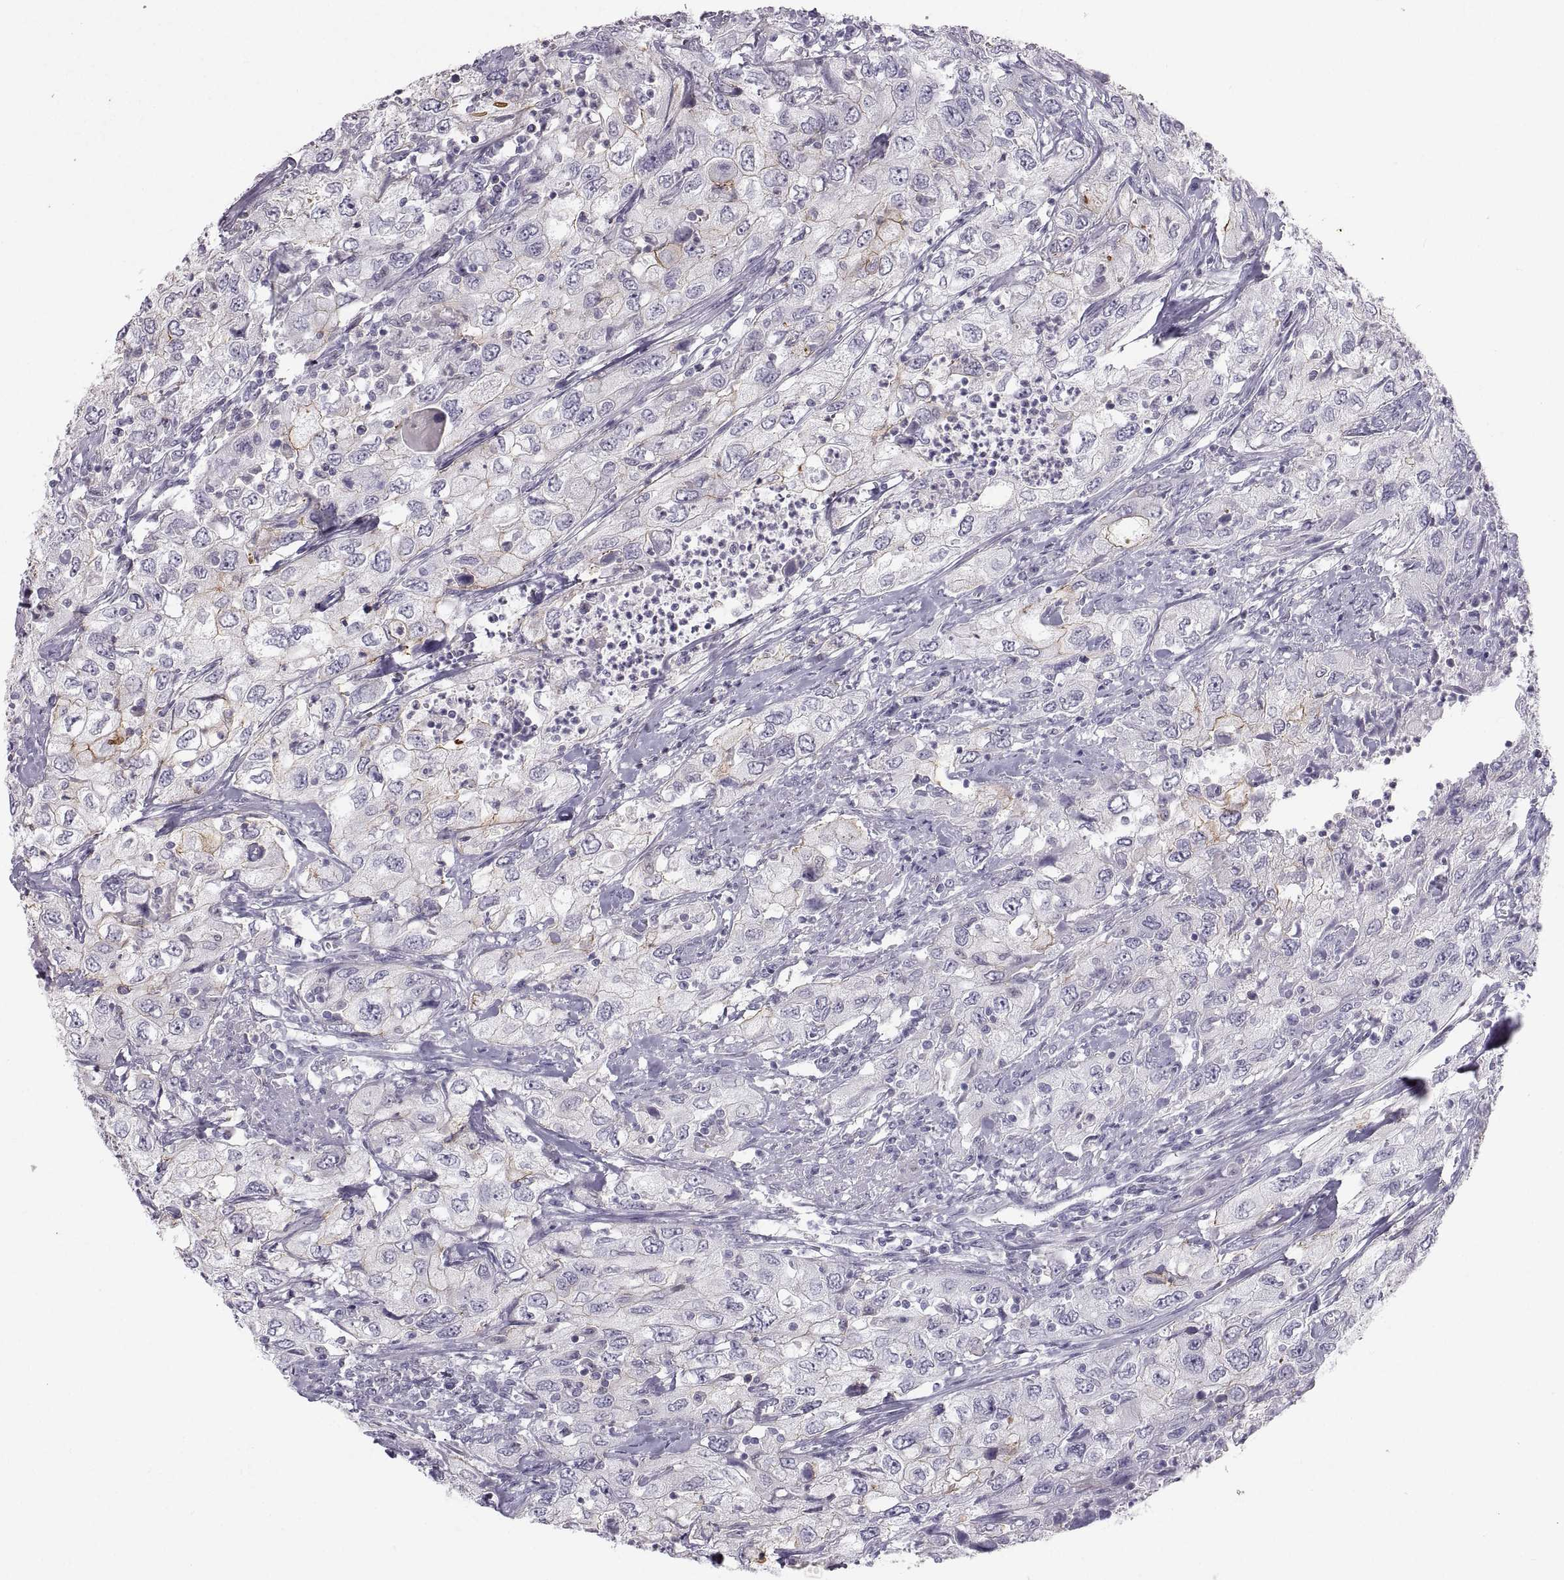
{"staining": {"intensity": "weak", "quantity": "<25%", "location": "cytoplasmic/membranous"}, "tissue": "urothelial cancer", "cell_type": "Tumor cells", "image_type": "cancer", "snomed": [{"axis": "morphology", "description": "Urothelial carcinoma, High grade"}, {"axis": "topography", "description": "Urinary bladder"}], "caption": "Tumor cells show no significant protein staining in urothelial cancer.", "gene": "ZNF185", "patient": {"sex": "male", "age": 76}}